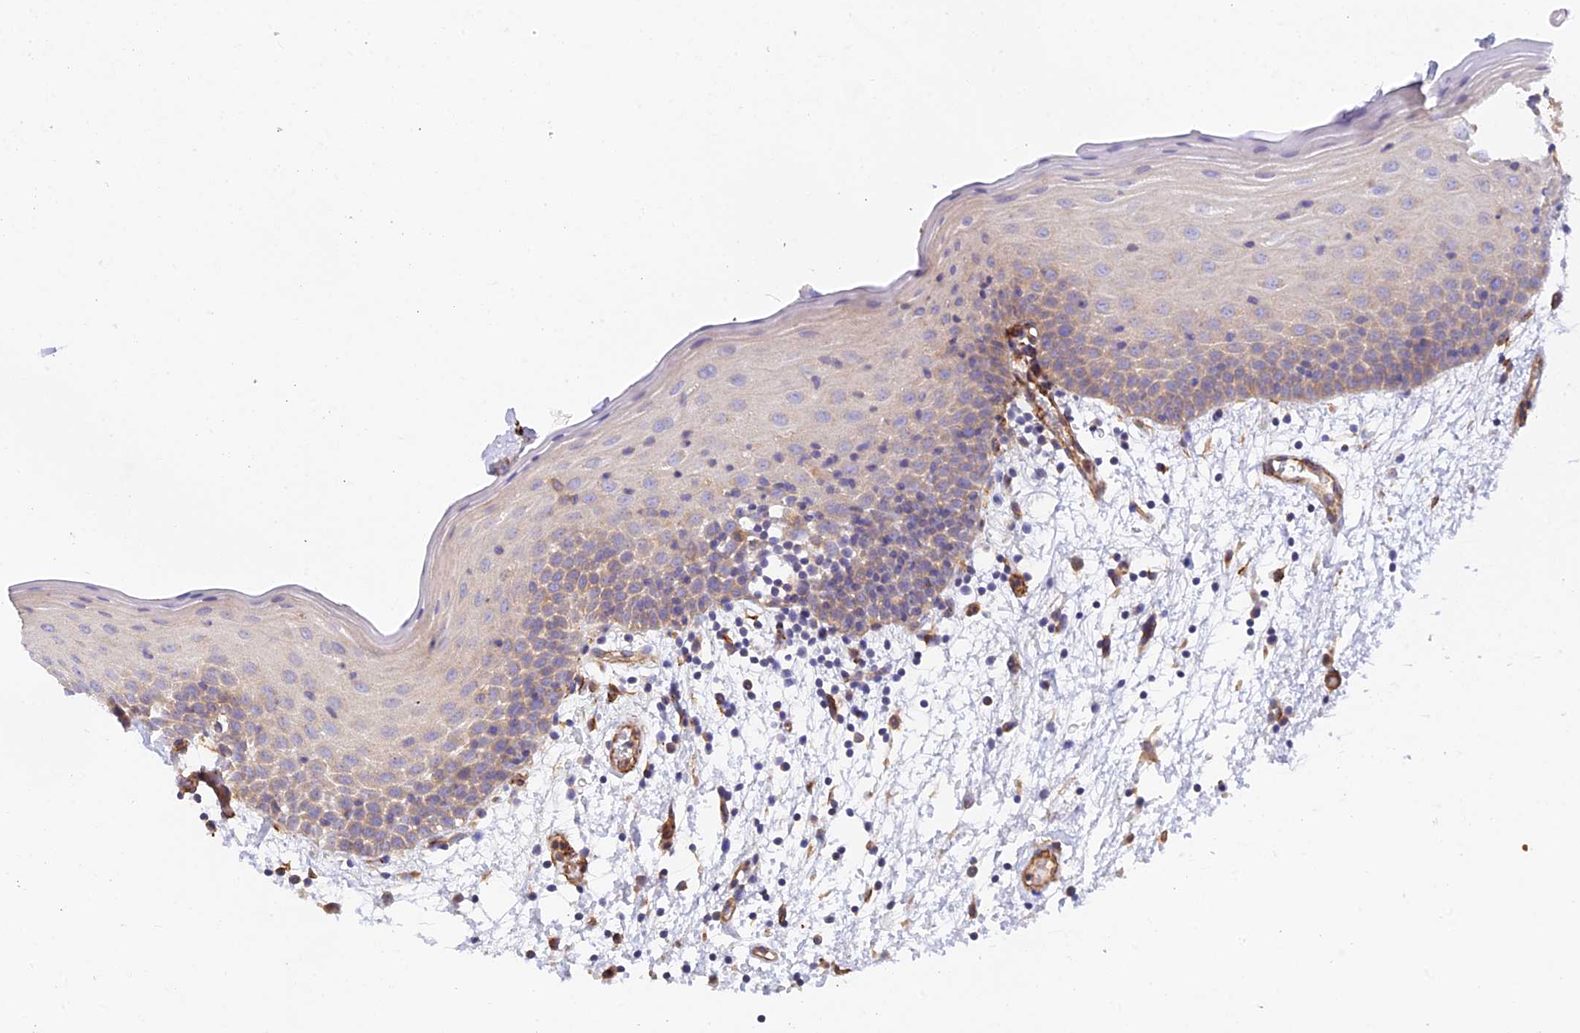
{"staining": {"intensity": "weak", "quantity": "25%-75%", "location": "cytoplasmic/membranous"}, "tissue": "oral mucosa", "cell_type": "Squamous epithelial cells", "image_type": "normal", "snomed": [{"axis": "morphology", "description": "Normal tissue, NOS"}, {"axis": "topography", "description": "Skeletal muscle"}, {"axis": "topography", "description": "Oral tissue"}, {"axis": "topography", "description": "Salivary gland"}, {"axis": "topography", "description": "Peripheral nerve tissue"}], "caption": "A low amount of weak cytoplasmic/membranous positivity is identified in about 25%-75% of squamous epithelial cells in normal oral mucosa.", "gene": "MYO9A", "patient": {"sex": "male", "age": 54}}